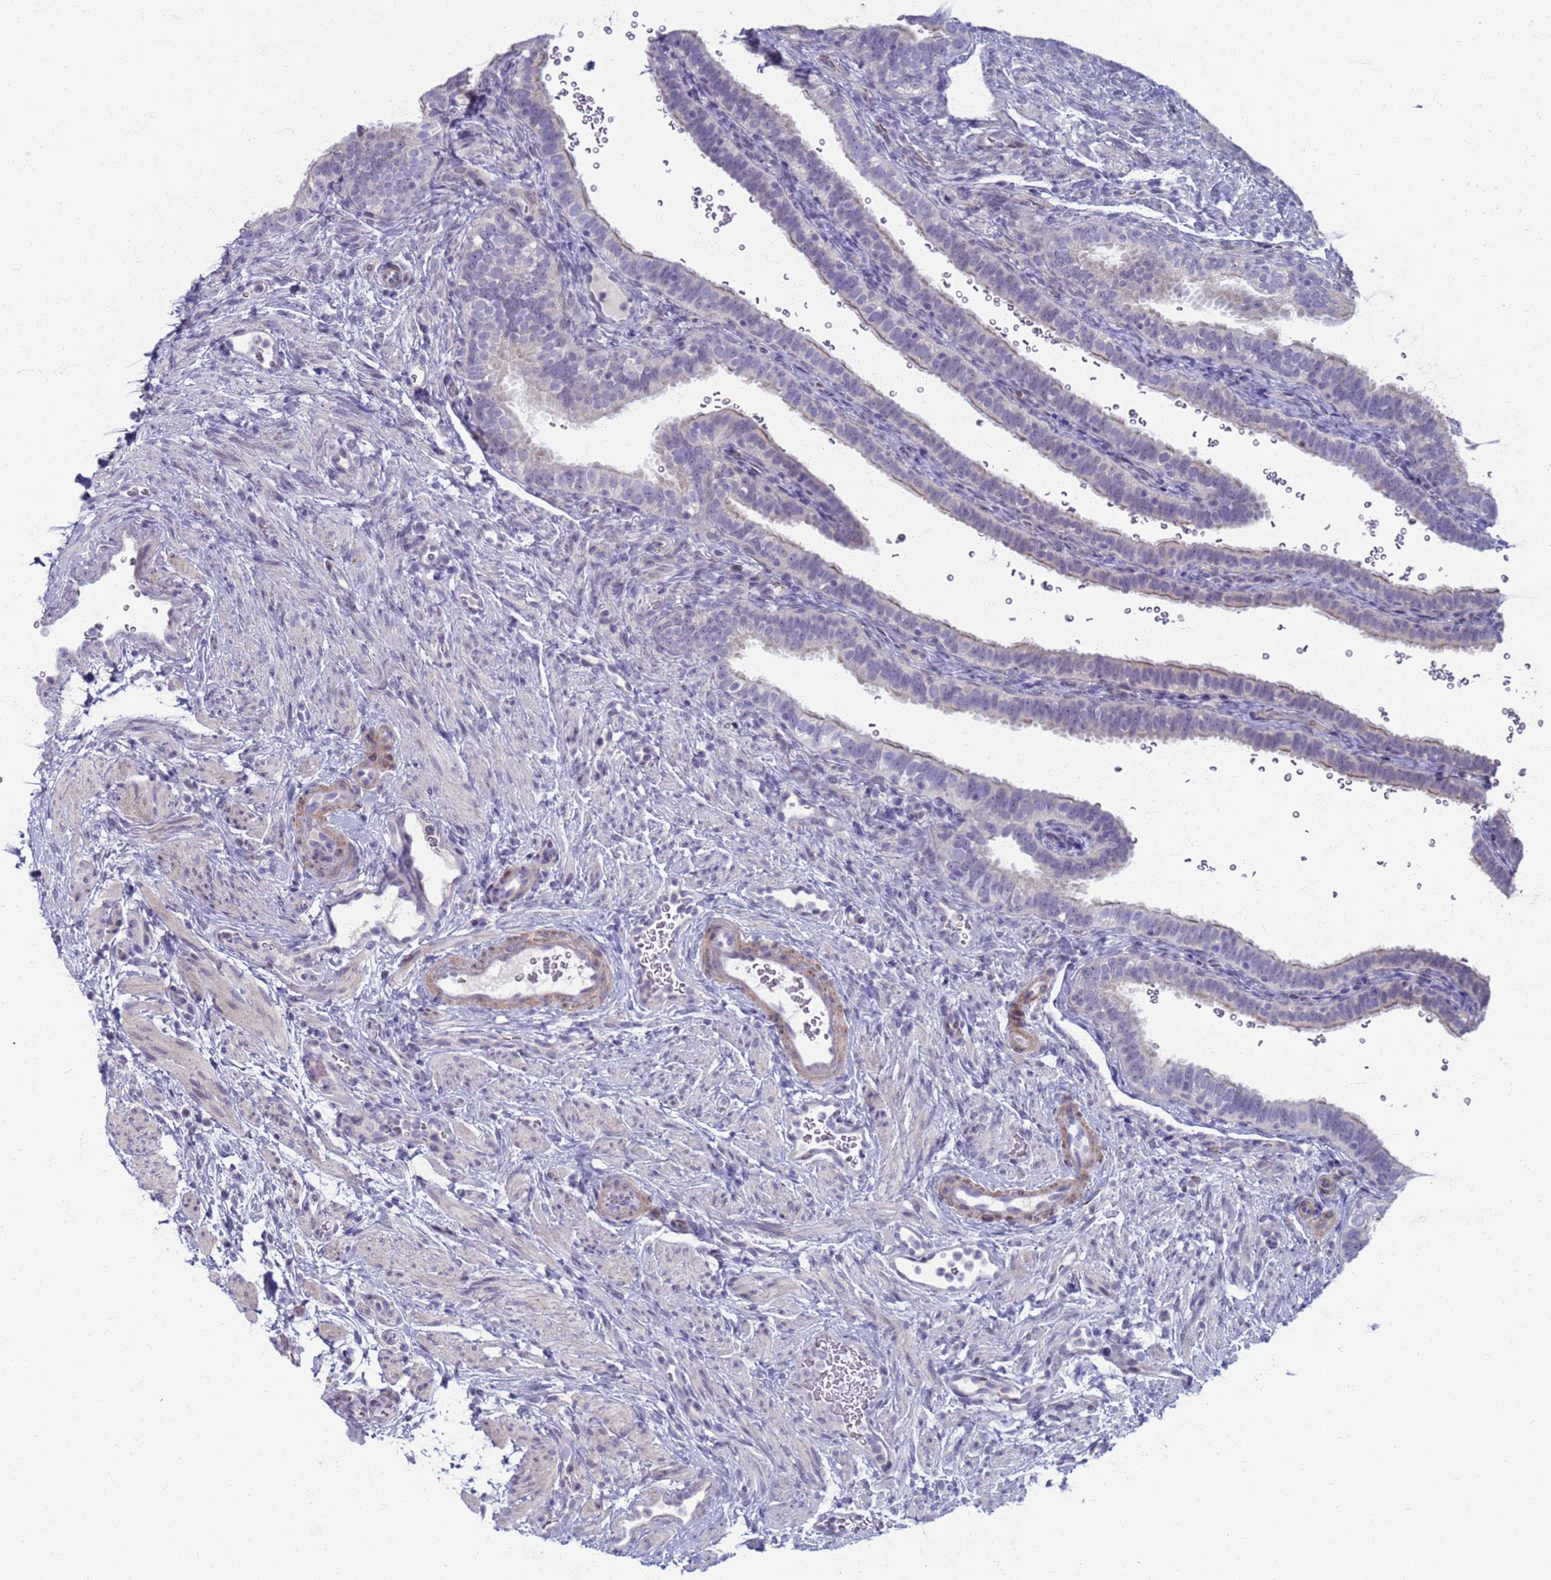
{"staining": {"intensity": "negative", "quantity": "none", "location": "none"}, "tissue": "fallopian tube", "cell_type": "Glandular cells", "image_type": "normal", "snomed": [{"axis": "morphology", "description": "Normal tissue, NOS"}, {"axis": "topography", "description": "Fallopian tube"}], "caption": "Immunohistochemistry image of benign fallopian tube: fallopian tube stained with DAB demonstrates no significant protein positivity in glandular cells.", "gene": "CLCA2", "patient": {"sex": "female", "age": 41}}